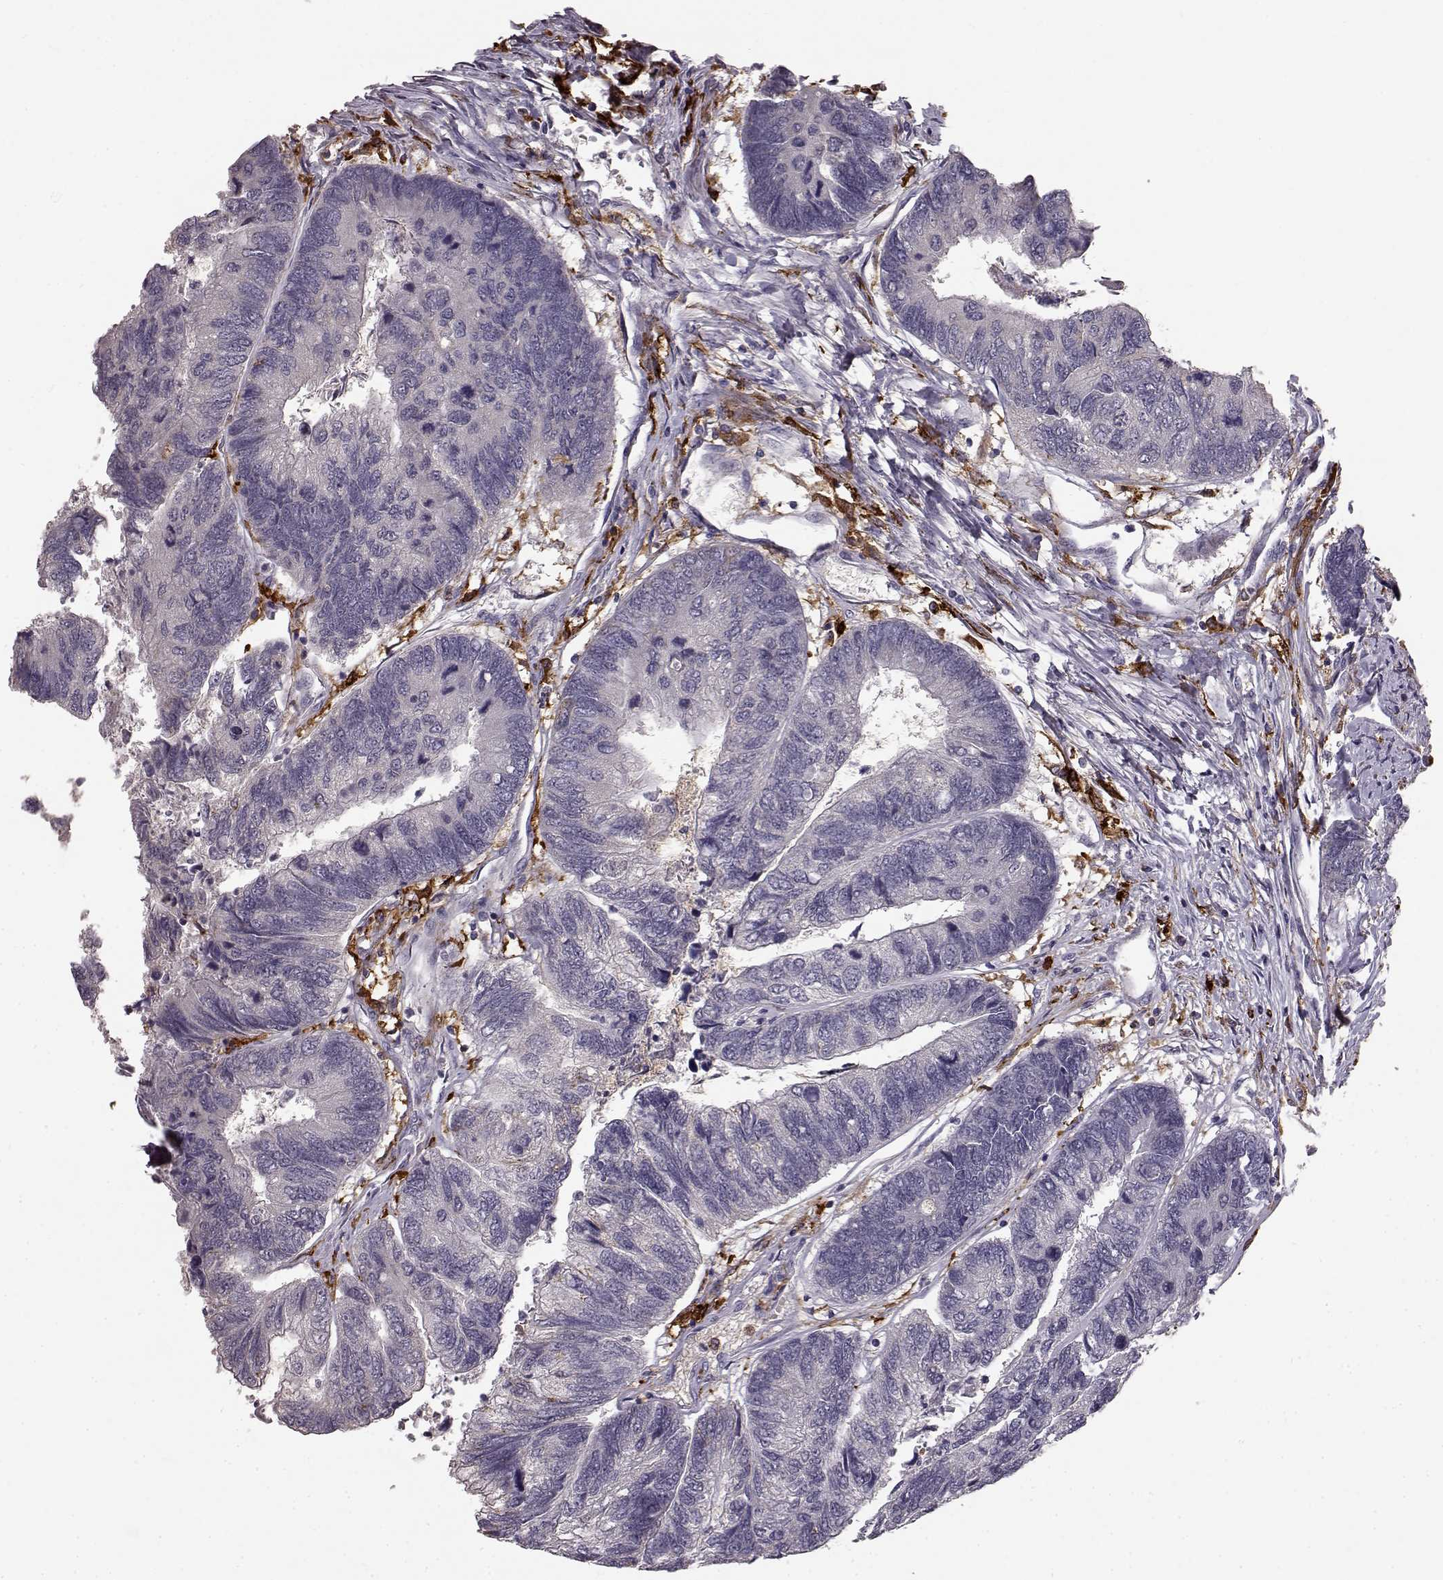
{"staining": {"intensity": "negative", "quantity": "none", "location": "none"}, "tissue": "colorectal cancer", "cell_type": "Tumor cells", "image_type": "cancer", "snomed": [{"axis": "morphology", "description": "Adenocarcinoma, NOS"}, {"axis": "topography", "description": "Colon"}], "caption": "There is no significant staining in tumor cells of colorectal adenocarcinoma.", "gene": "CCNF", "patient": {"sex": "female", "age": 67}}